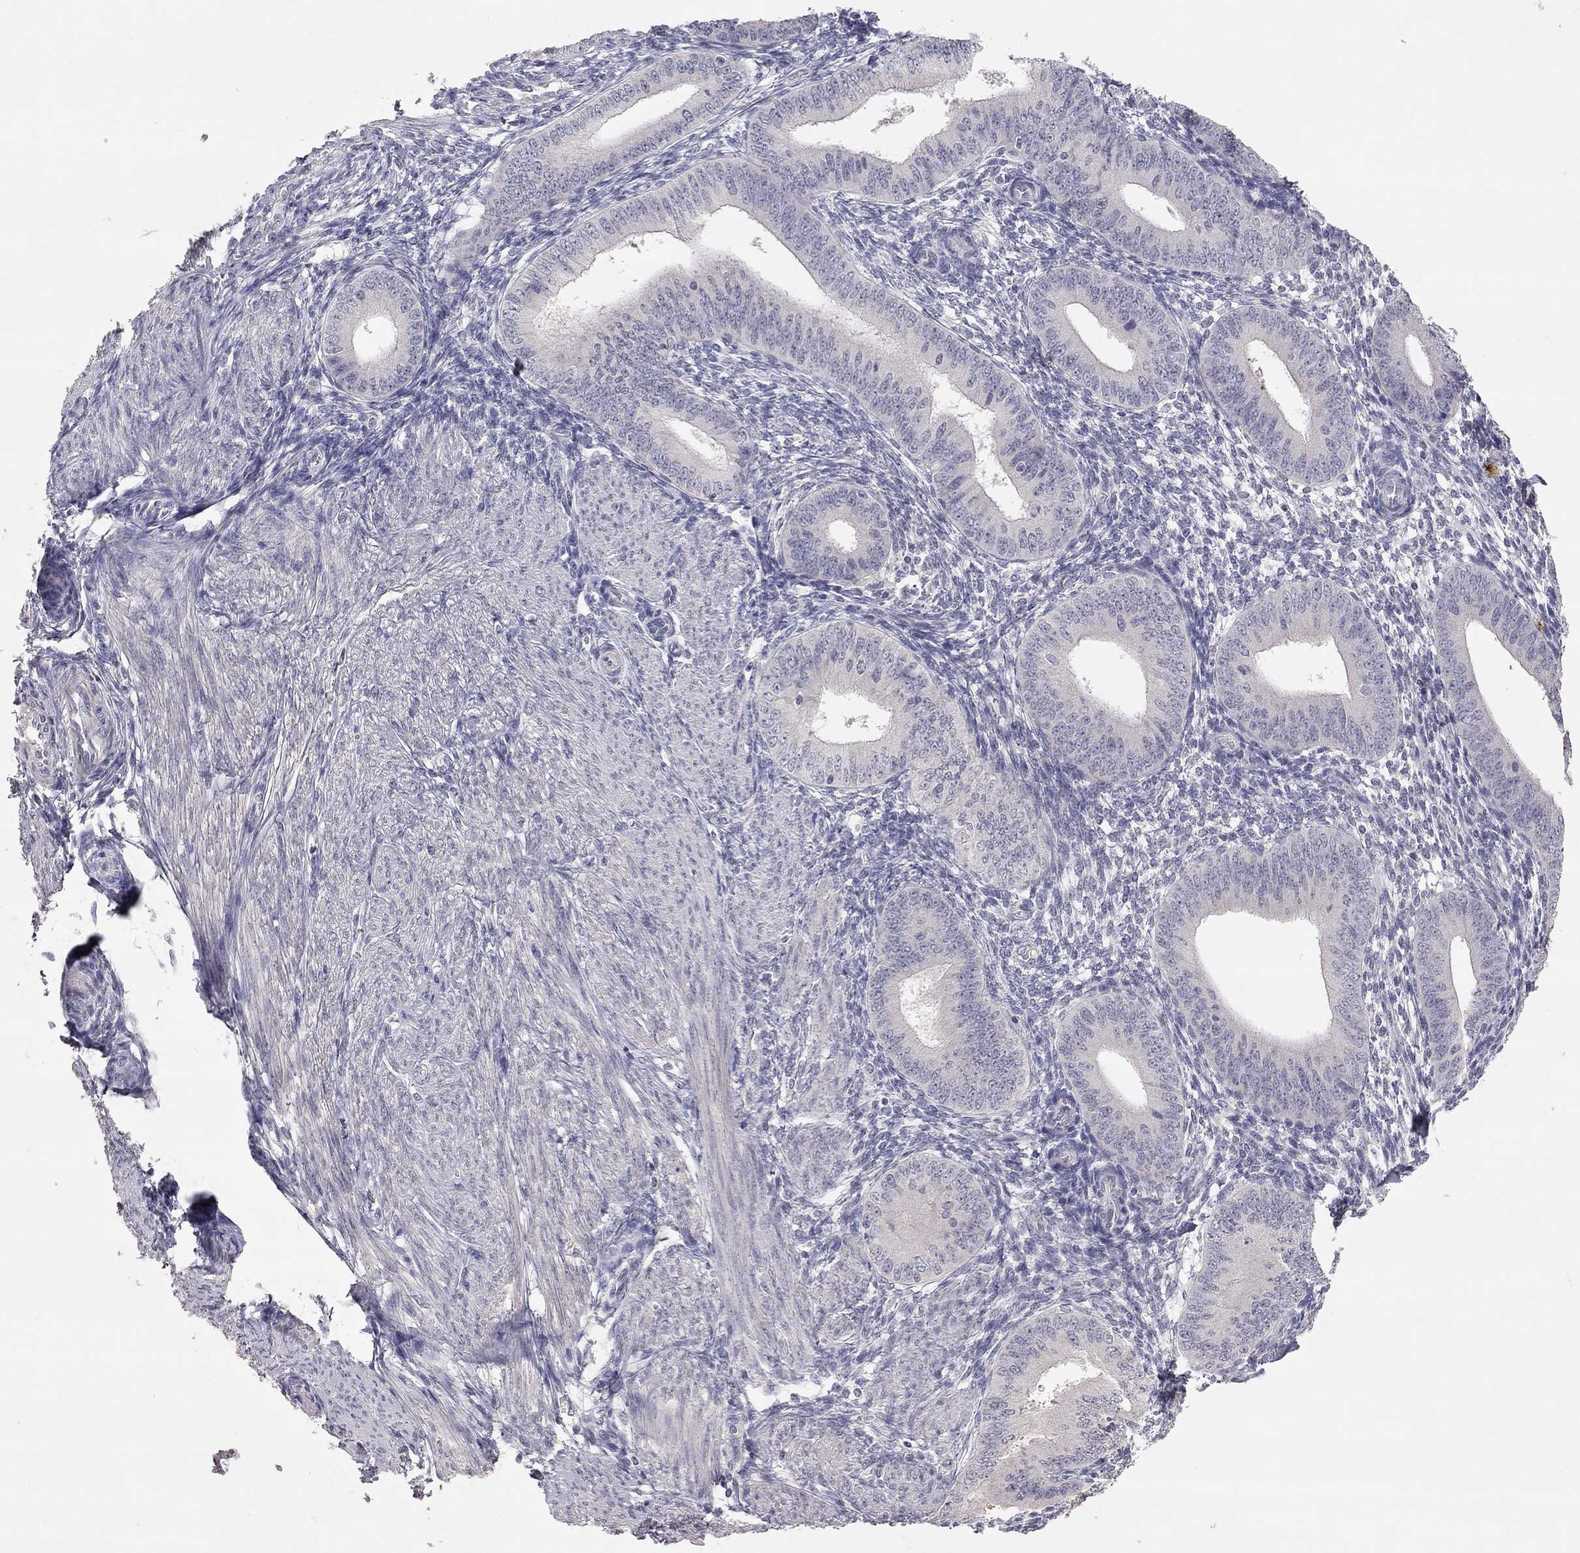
{"staining": {"intensity": "negative", "quantity": "none", "location": "none"}, "tissue": "endometrium", "cell_type": "Cells in endometrial stroma", "image_type": "normal", "snomed": [{"axis": "morphology", "description": "Normal tissue, NOS"}, {"axis": "topography", "description": "Endometrium"}], "caption": "IHC of benign human endometrium shows no staining in cells in endometrial stroma. (DAB immunohistochemistry (IHC), high magnification).", "gene": "SYT12", "patient": {"sex": "female", "age": 39}}